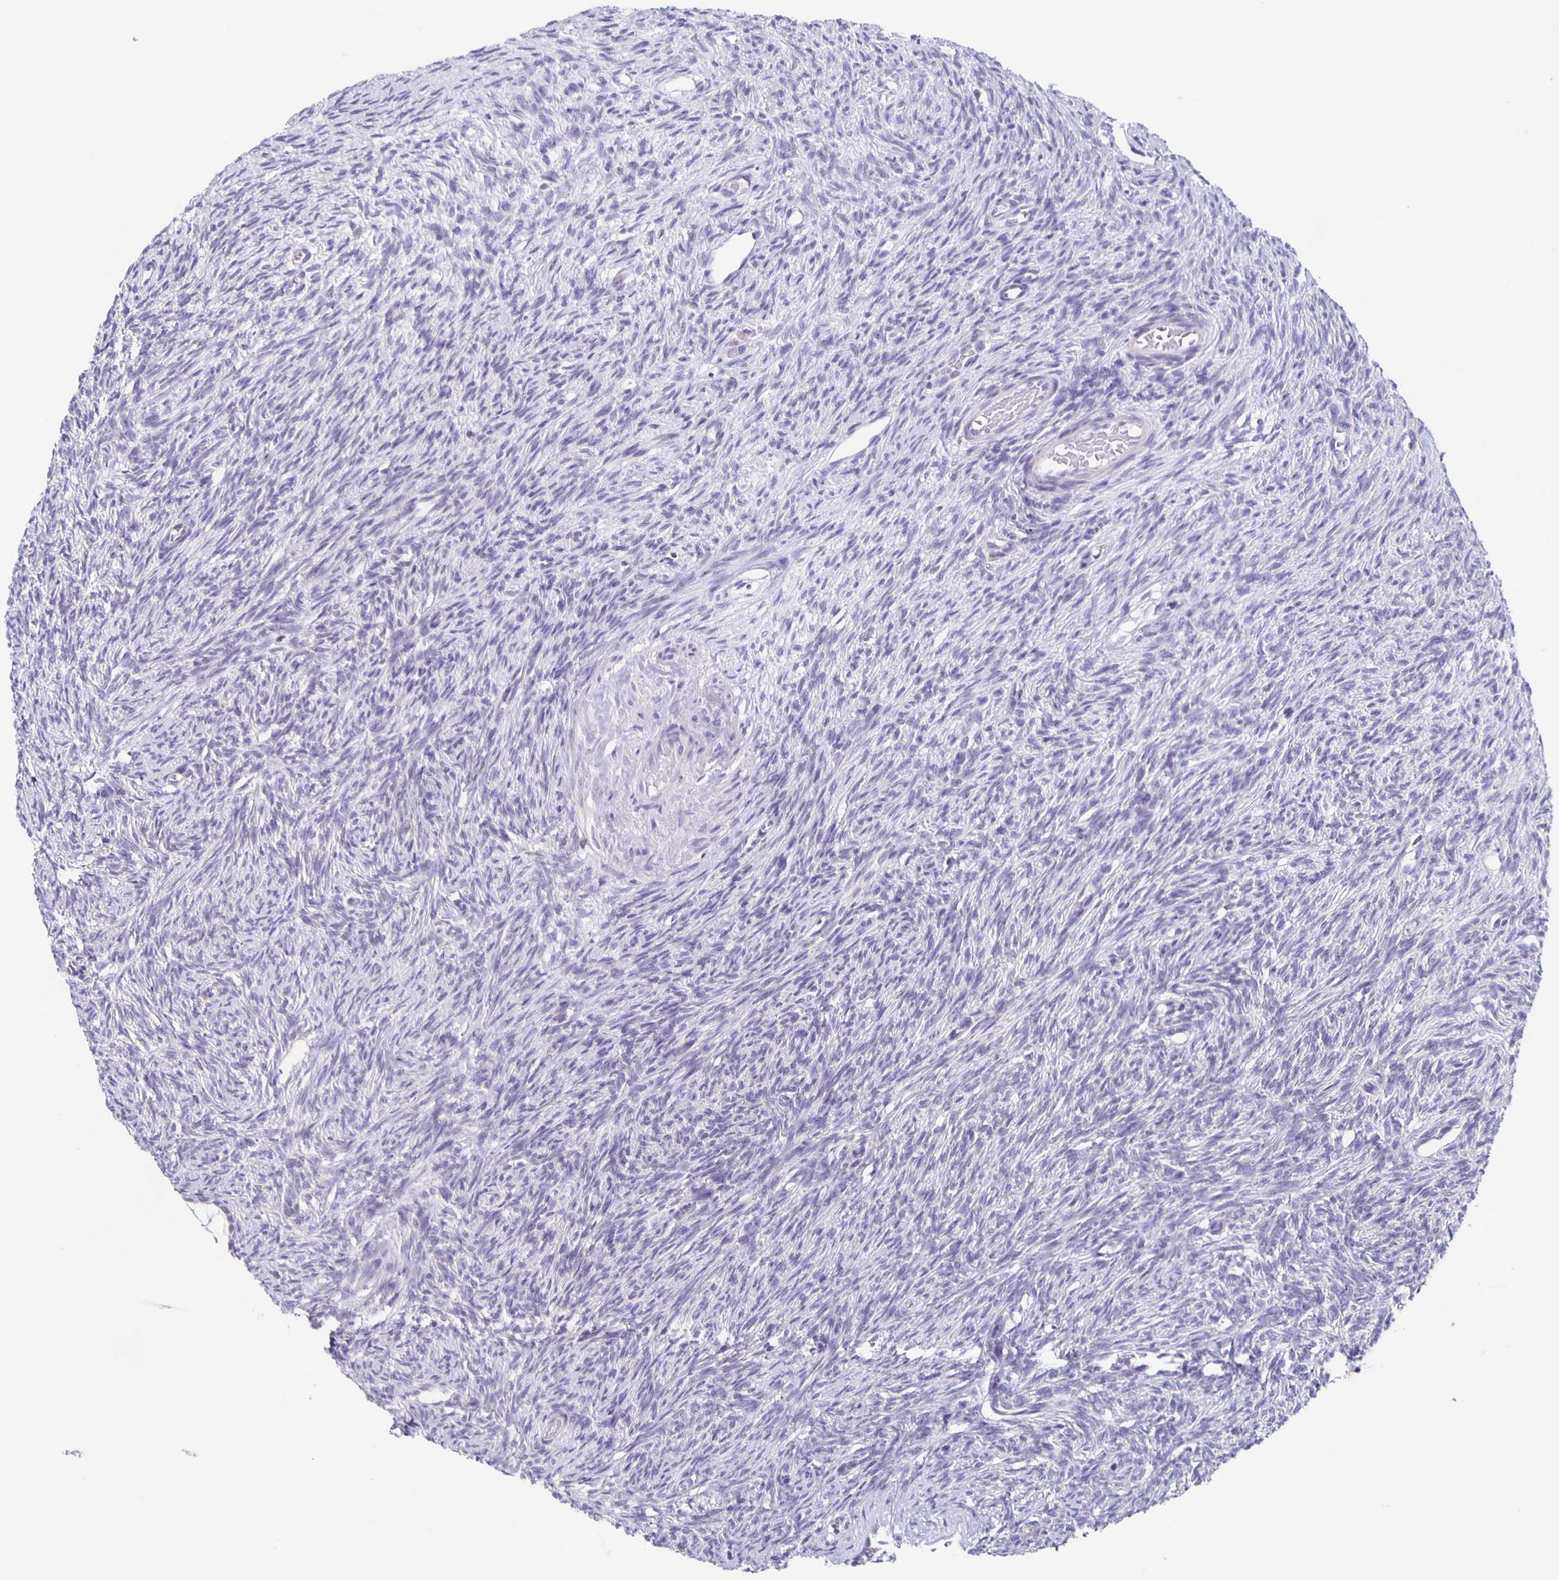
{"staining": {"intensity": "negative", "quantity": "none", "location": "none"}, "tissue": "ovary", "cell_type": "Ovarian stroma cells", "image_type": "normal", "snomed": [{"axis": "morphology", "description": "Normal tissue, NOS"}, {"axis": "topography", "description": "Ovary"}], "caption": "This is an immunohistochemistry photomicrograph of benign ovary. There is no expression in ovarian stroma cells.", "gene": "TPPP", "patient": {"sex": "female", "age": 33}}